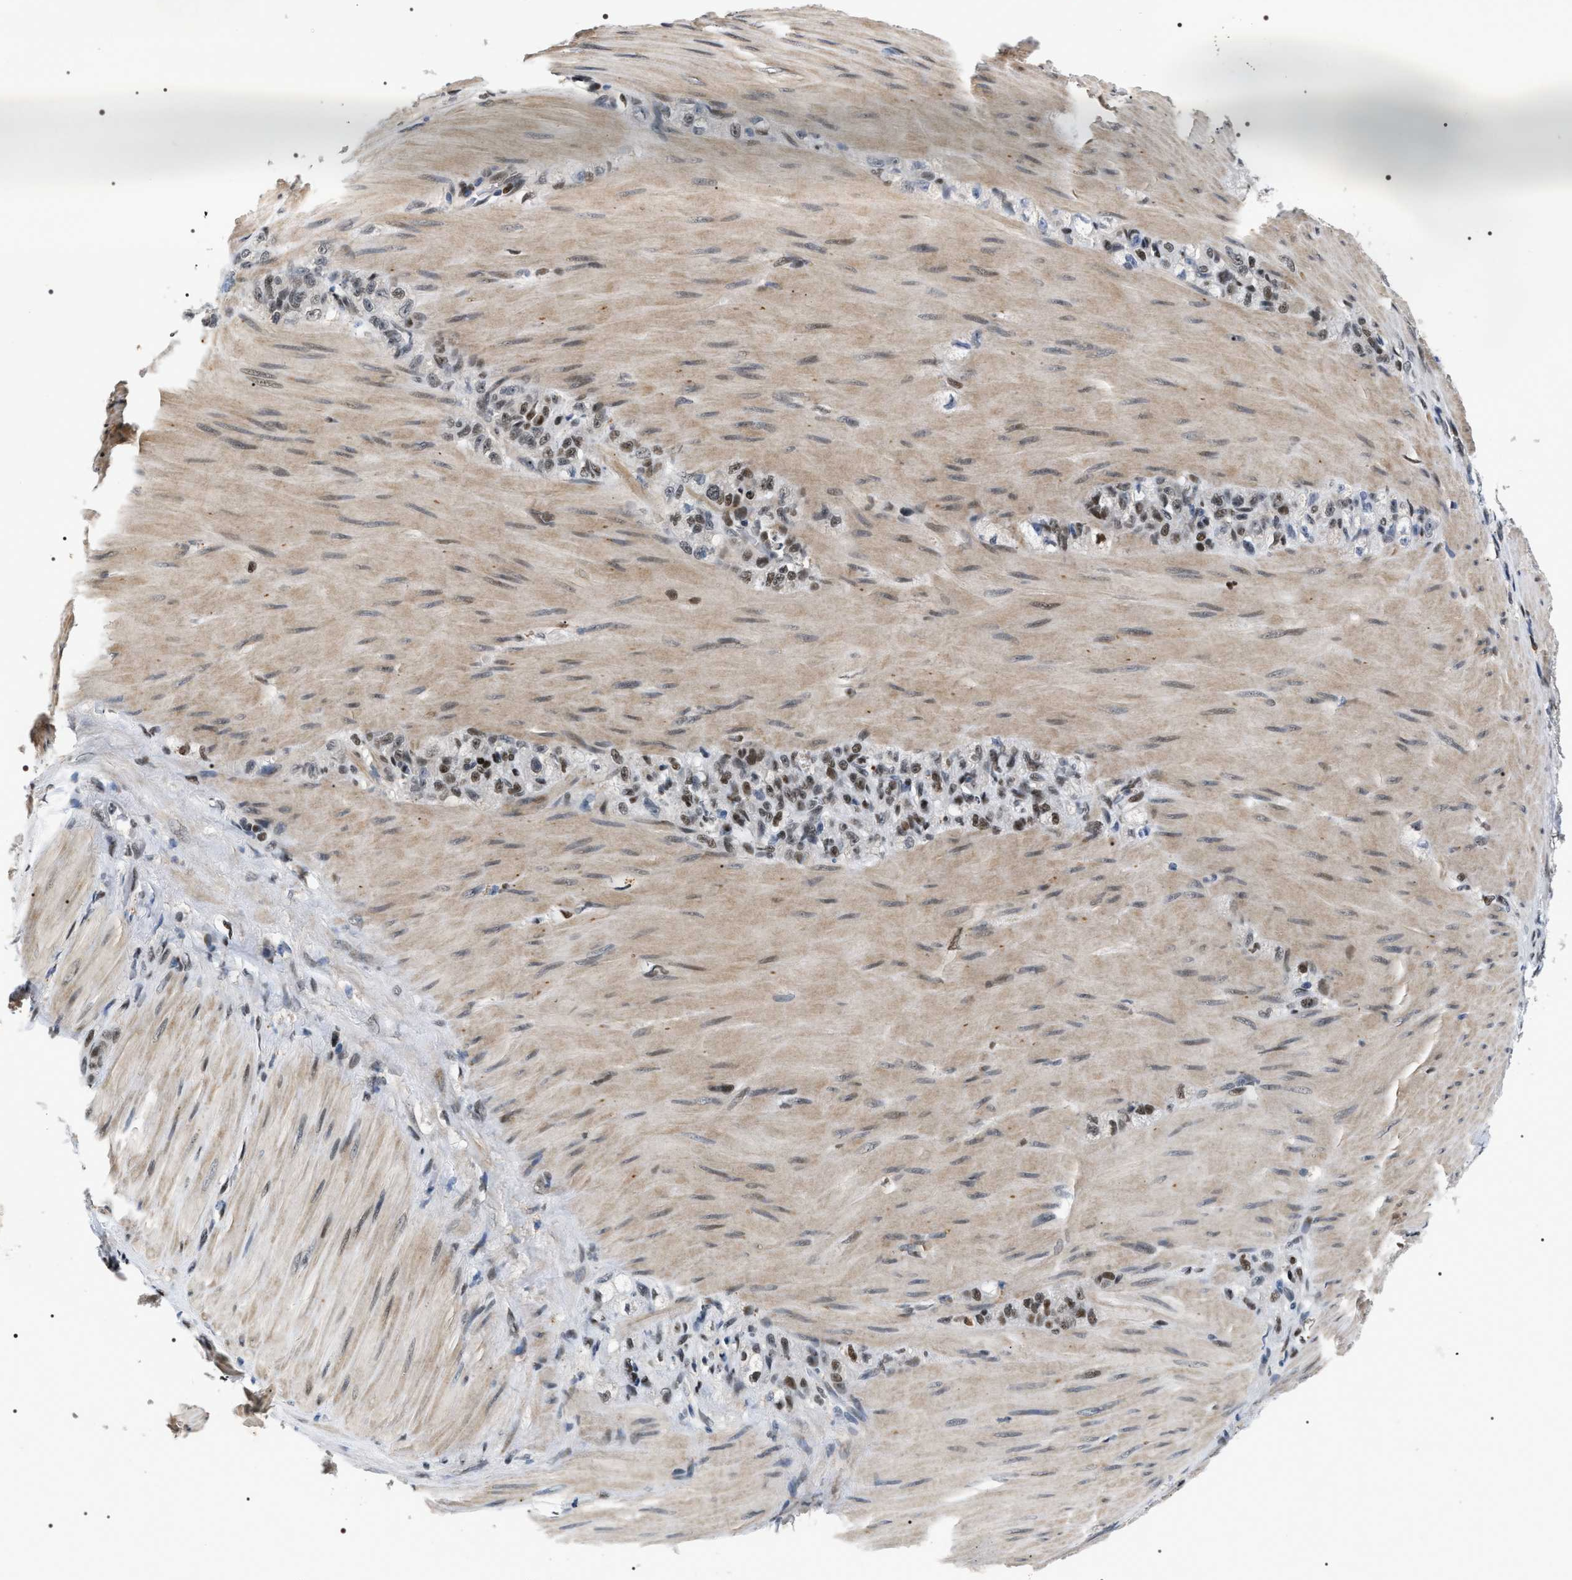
{"staining": {"intensity": "moderate", "quantity": ">75%", "location": "nuclear"}, "tissue": "stomach cancer", "cell_type": "Tumor cells", "image_type": "cancer", "snomed": [{"axis": "morphology", "description": "Normal tissue, NOS"}, {"axis": "morphology", "description": "Adenocarcinoma, NOS"}, {"axis": "topography", "description": "Stomach"}], "caption": "A micrograph of stomach adenocarcinoma stained for a protein displays moderate nuclear brown staining in tumor cells.", "gene": "C7orf25", "patient": {"sex": "male", "age": 82}}